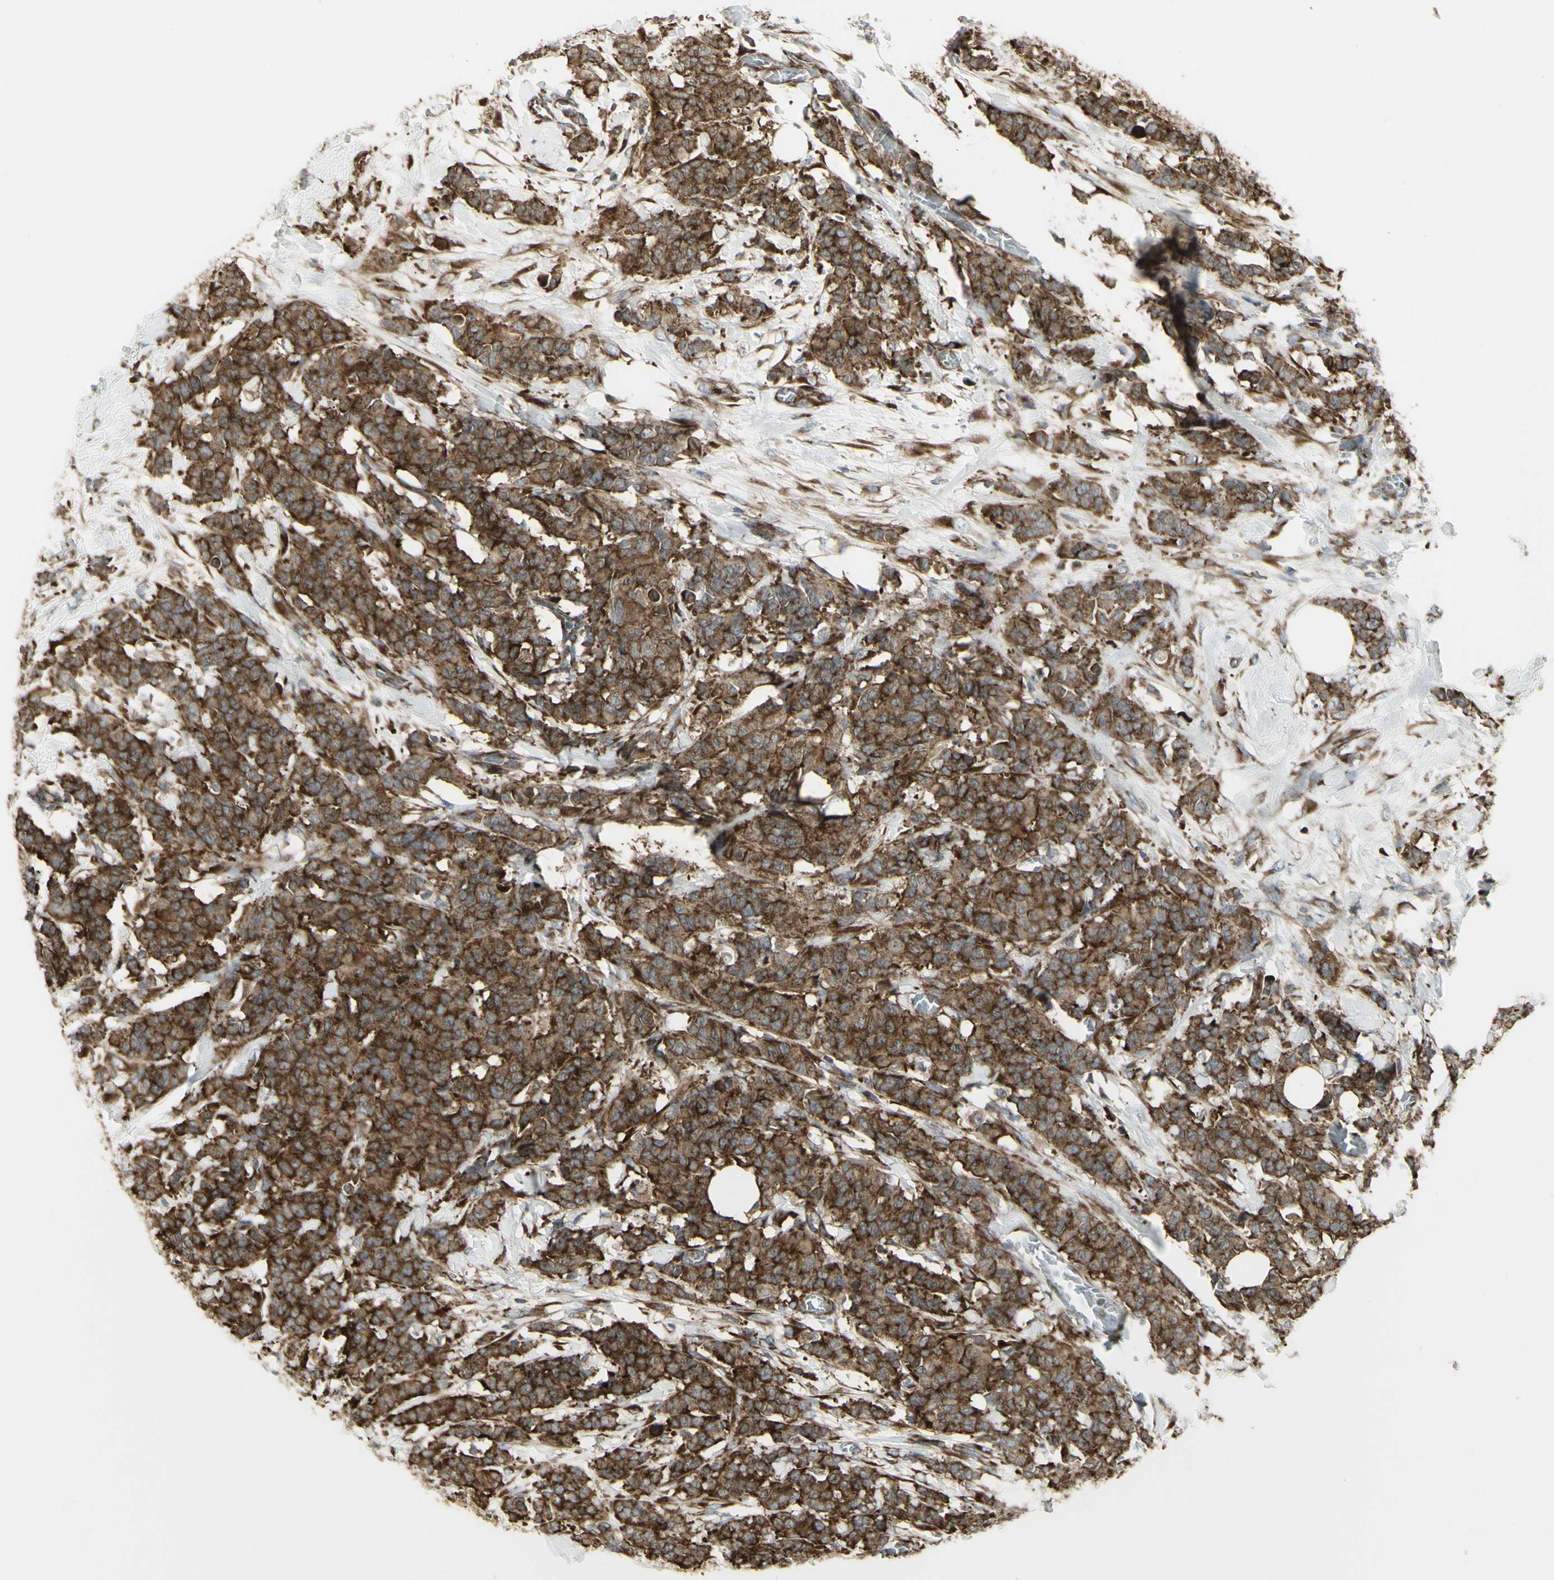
{"staining": {"intensity": "strong", "quantity": ">75%", "location": "cytoplasmic/membranous"}, "tissue": "breast cancer", "cell_type": "Tumor cells", "image_type": "cancer", "snomed": [{"axis": "morphology", "description": "Normal tissue, NOS"}, {"axis": "morphology", "description": "Duct carcinoma"}, {"axis": "topography", "description": "Breast"}], "caption": "The immunohistochemical stain labels strong cytoplasmic/membranous staining in tumor cells of breast cancer tissue. (DAB = brown stain, brightfield microscopy at high magnification).", "gene": "FKBP3", "patient": {"sex": "female", "age": 40}}